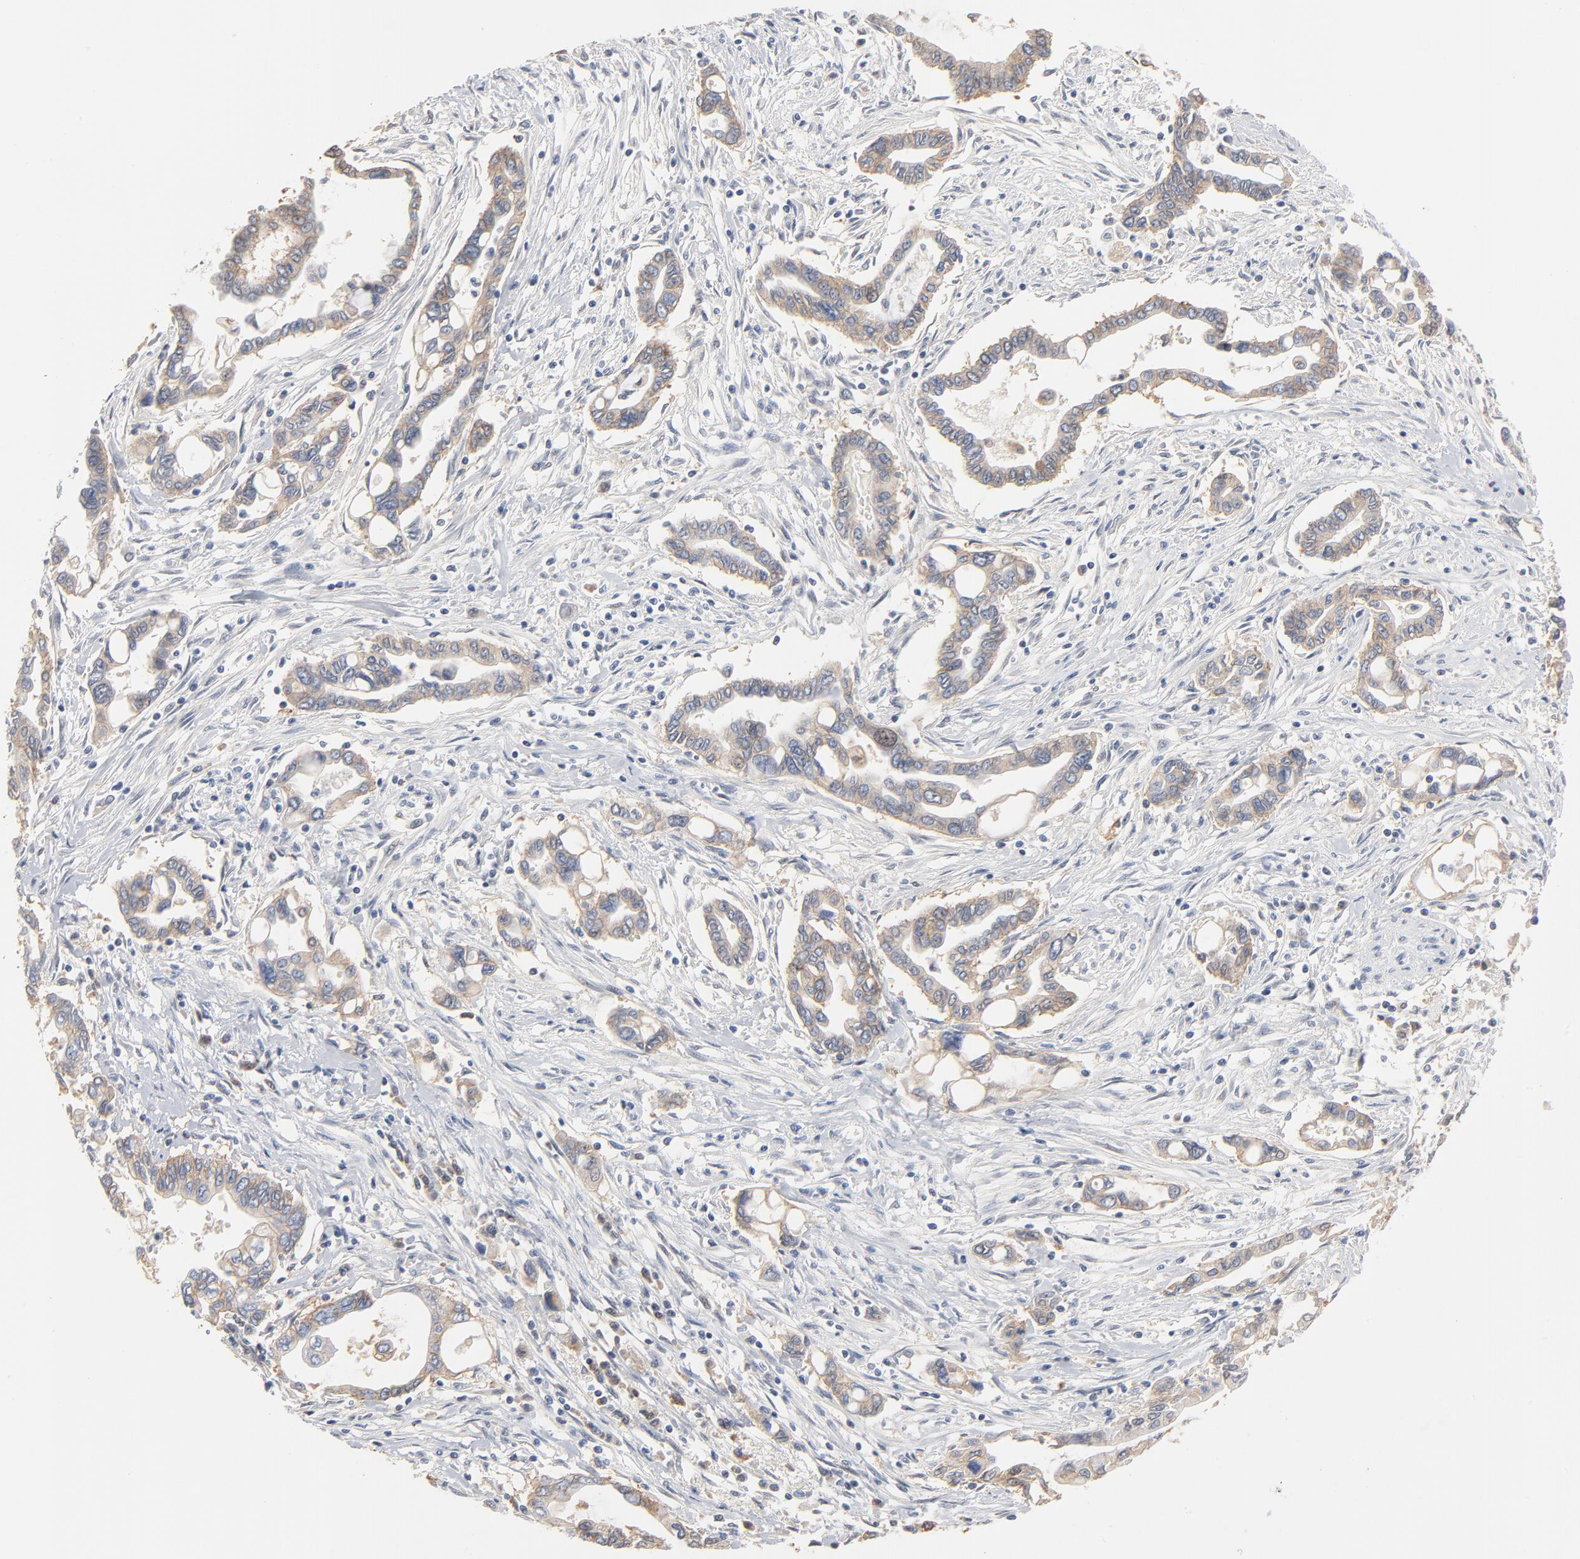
{"staining": {"intensity": "weak", "quantity": "25%-75%", "location": "cytoplasmic/membranous"}, "tissue": "pancreatic cancer", "cell_type": "Tumor cells", "image_type": "cancer", "snomed": [{"axis": "morphology", "description": "Adenocarcinoma, NOS"}, {"axis": "topography", "description": "Pancreas"}], "caption": "A brown stain shows weak cytoplasmic/membranous positivity of a protein in pancreatic adenocarcinoma tumor cells.", "gene": "EPCAM", "patient": {"sex": "female", "age": 57}}